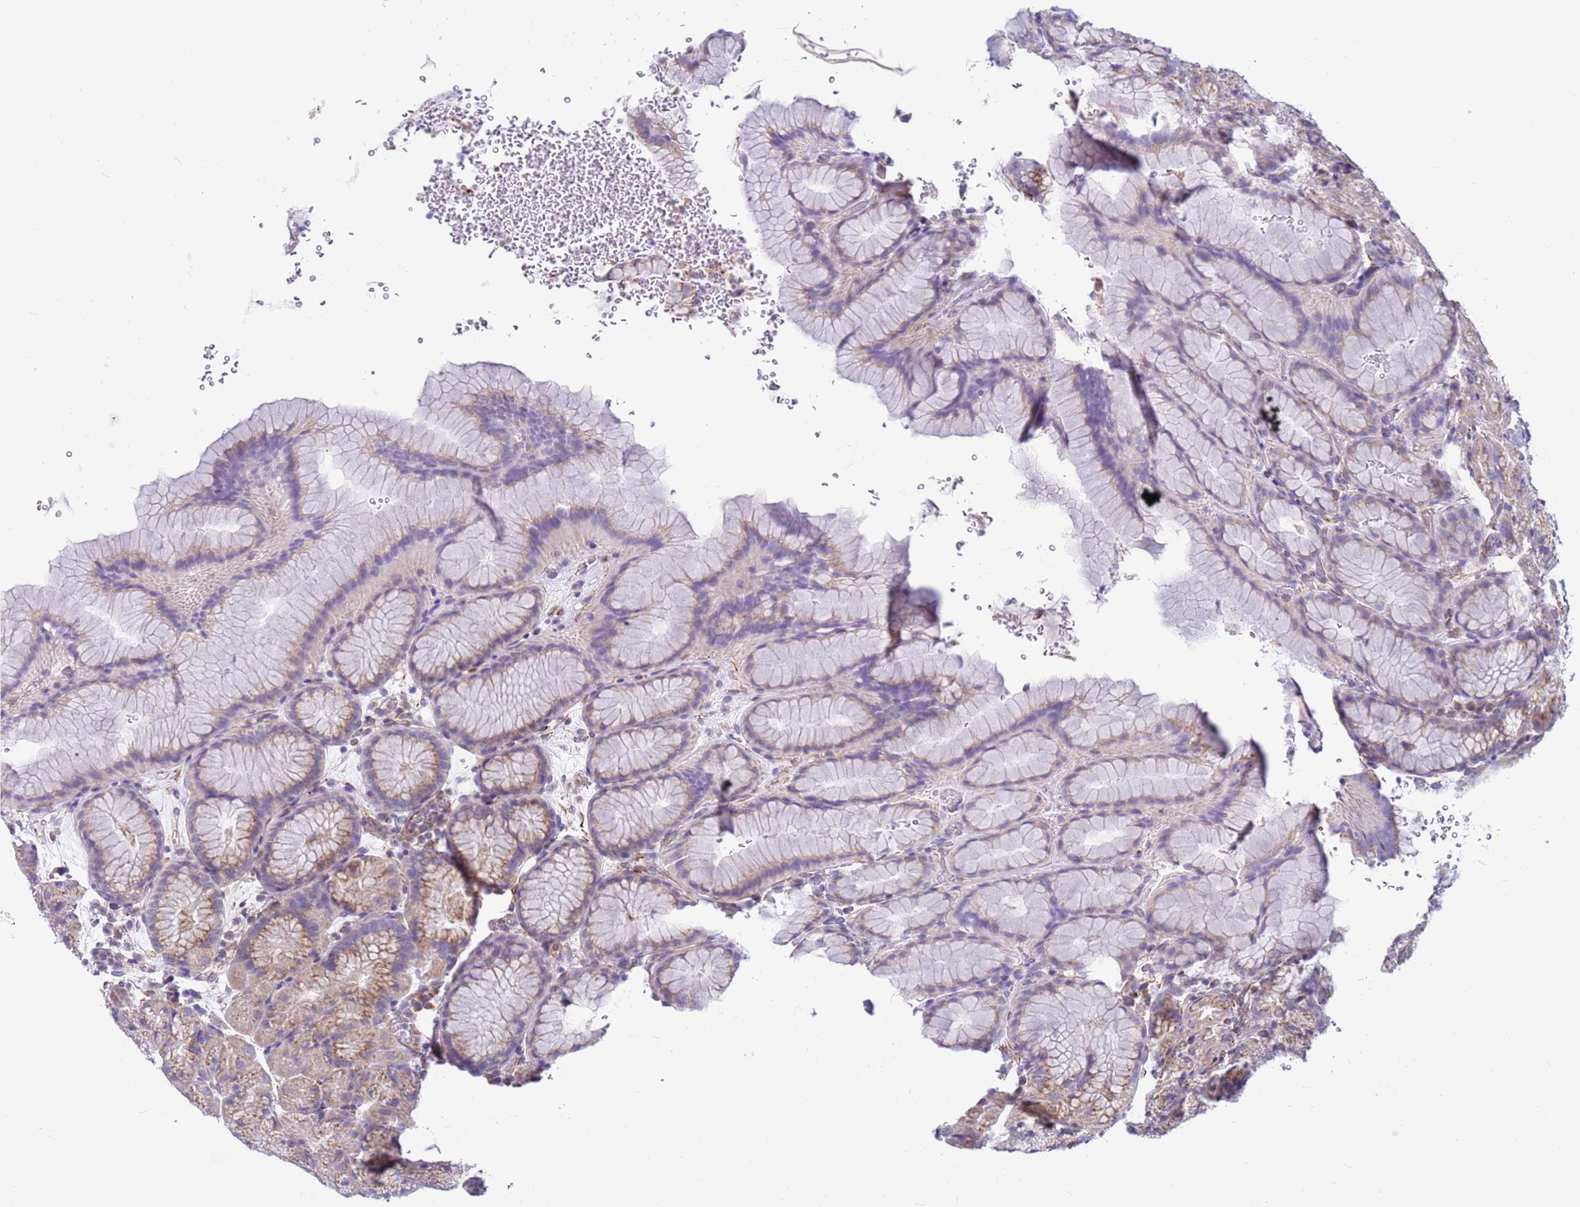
{"staining": {"intensity": "moderate", "quantity": "25%-75%", "location": "cytoplasmic/membranous"}, "tissue": "stomach", "cell_type": "Glandular cells", "image_type": "normal", "snomed": [{"axis": "morphology", "description": "Normal tissue, NOS"}, {"axis": "topography", "description": "Stomach, upper"}, {"axis": "topography", "description": "Stomach, lower"}], "caption": "Protein staining displays moderate cytoplasmic/membranous expression in about 25%-75% of glandular cells in normal stomach.", "gene": "UBXN2B", "patient": {"sex": "male", "age": 67}}